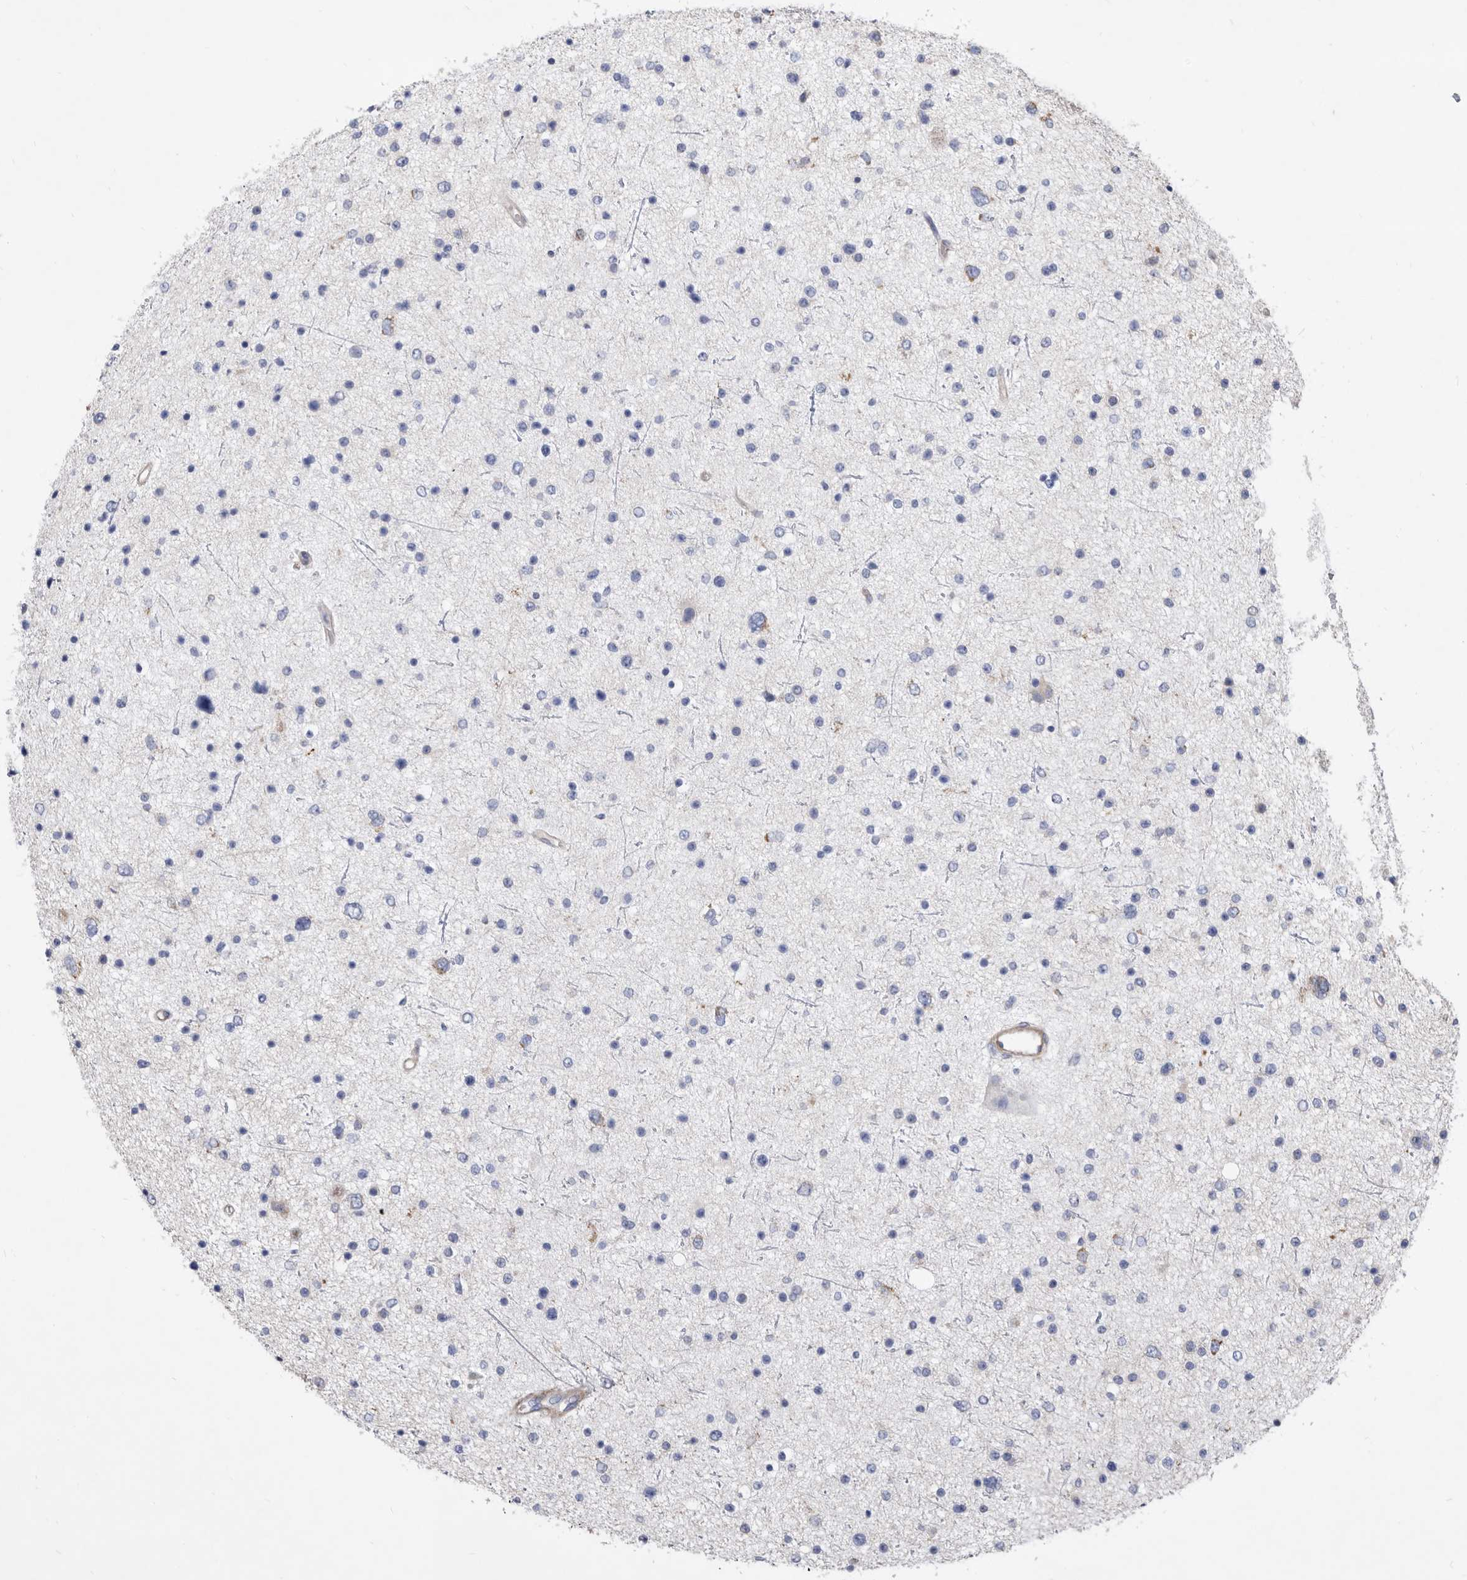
{"staining": {"intensity": "negative", "quantity": "none", "location": "none"}, "tissue": "glioma", "cell_type": "Tumor cells", "image_type": "cancer", "snomed": [{"axis": "morphology", "description": "Glioma, malignant, Low grade"}, {"axis": "topography", "description": "Brain"}], "caption": "Malignant glioma (low-grade) was stained to show a protein in brown. There is no significant expression in tumor cells. Brightfield microscopy of immunohistochemistry stained with DAB (brown) and hematoxylin (blue), captured at high magnification.", "gene": "ATP13A3", "patient": {"sex": "female", "age": 37}}